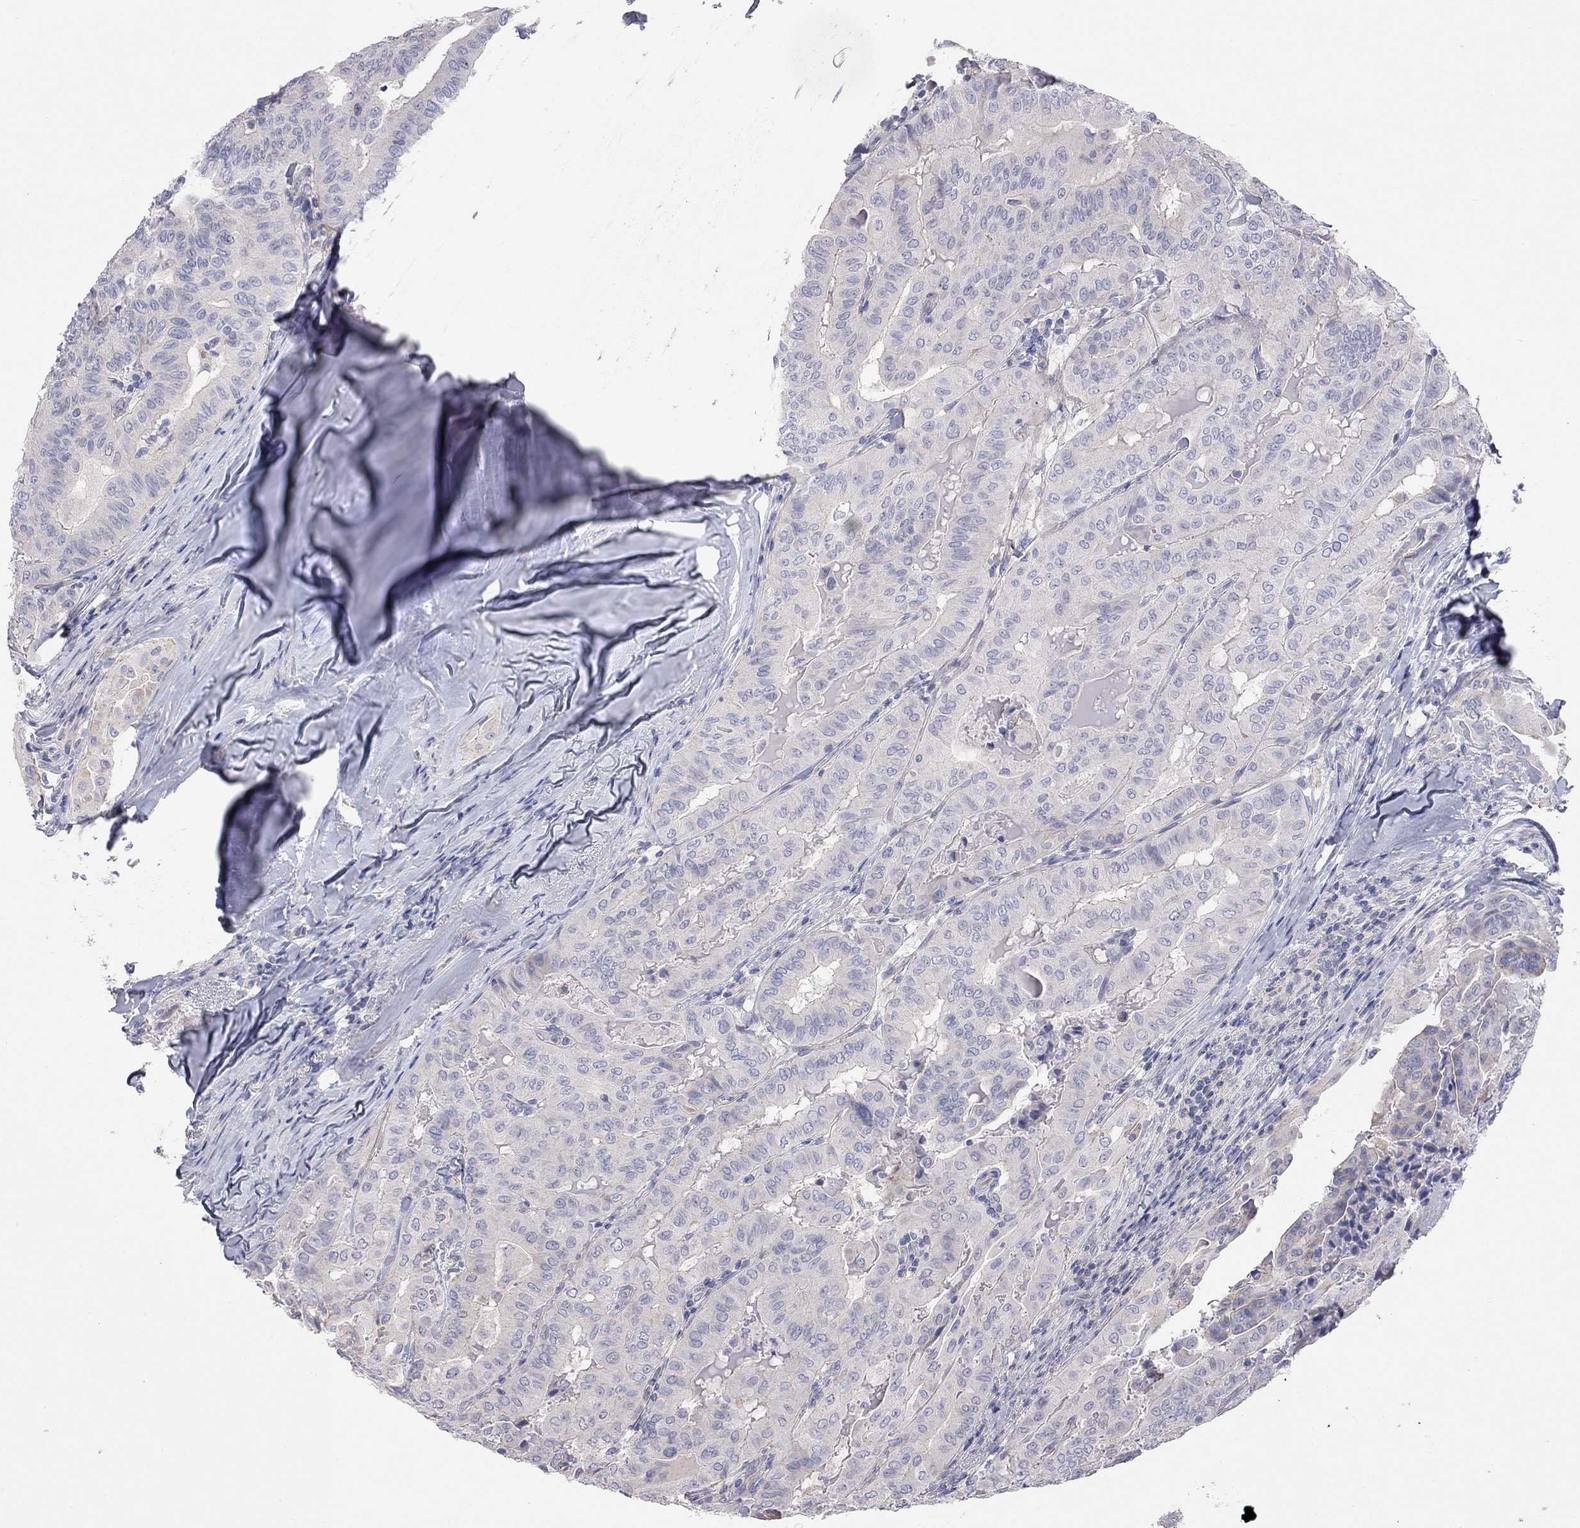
{"staining": {"intensity": "weak", "quantity": "<25%", "location": "cytoplasmic/membranous"}, "tissue": "thyroid cancer", "cell_type": "Tumor cells", "image_type": "cancer", "snomed": [{"axis": "morphology", "description": "Papillary adenocarcinoma, NOS"}, {"axis": "topography", "description": "Thyroid gland"}], "caption": "Immunohistochemical staining of human thyroid cancer shows no significant expression in tumor cells.", "gene": "KCNB1", "patient": {"sex": "female", "age": 68}}